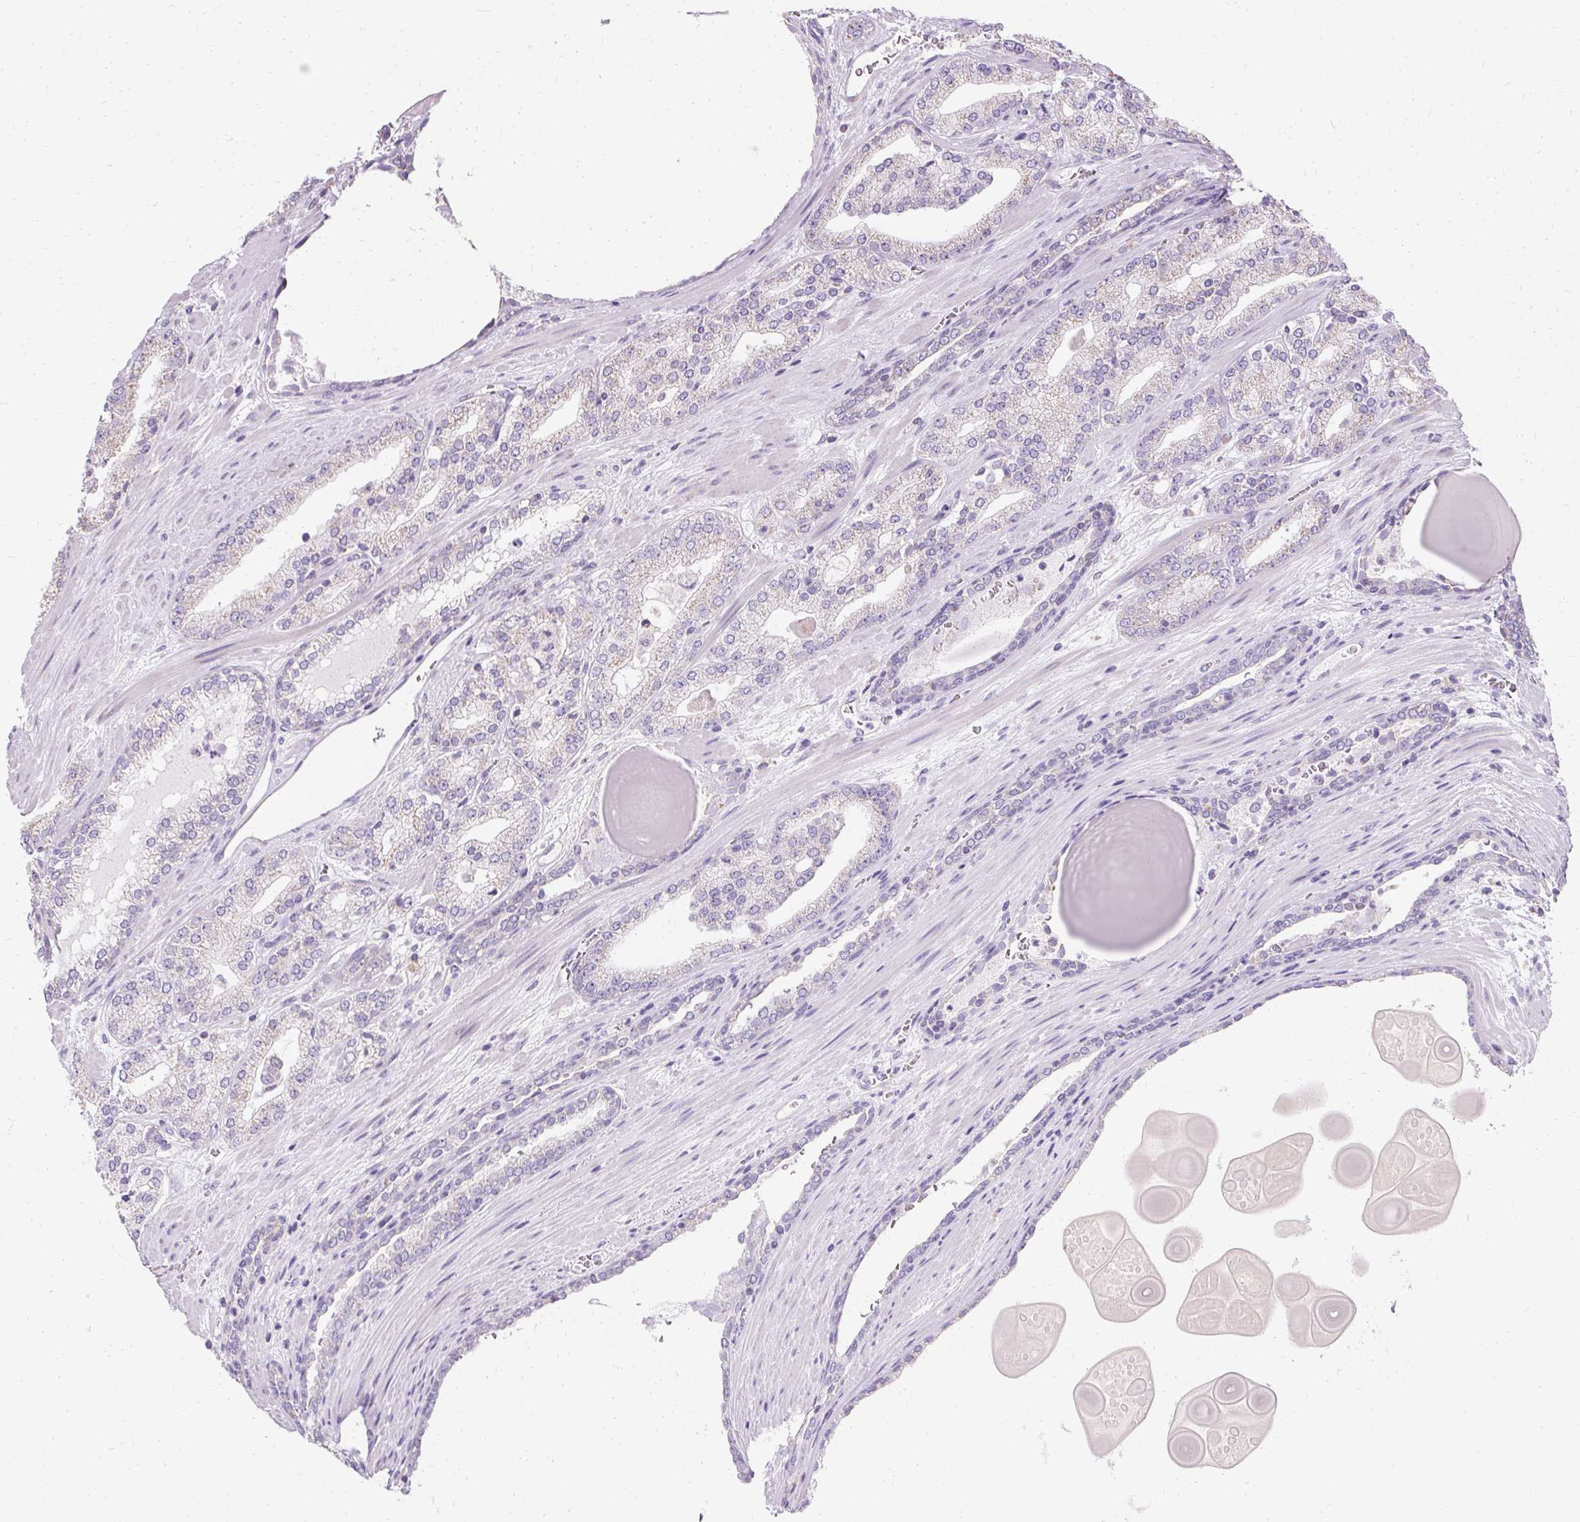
{"staining": {"intensity": "negative", "quantity": "none", "location": "none"}, "tissue": "prostate cancer", "cell_type": "Tumor cells", "image_type": "cancer", "snomed": [{"axis": "morphology", "description": "Adenocarcinoma, High grade"}, {"axis": "topography", "description": "Prostate"}], "caption": "Tumor cells are negative for protein expression in human adenocarcinoma (high-grade) (prostate).", "gene": "ASGR2", "patient": {"sex": "male", "age": 64}}